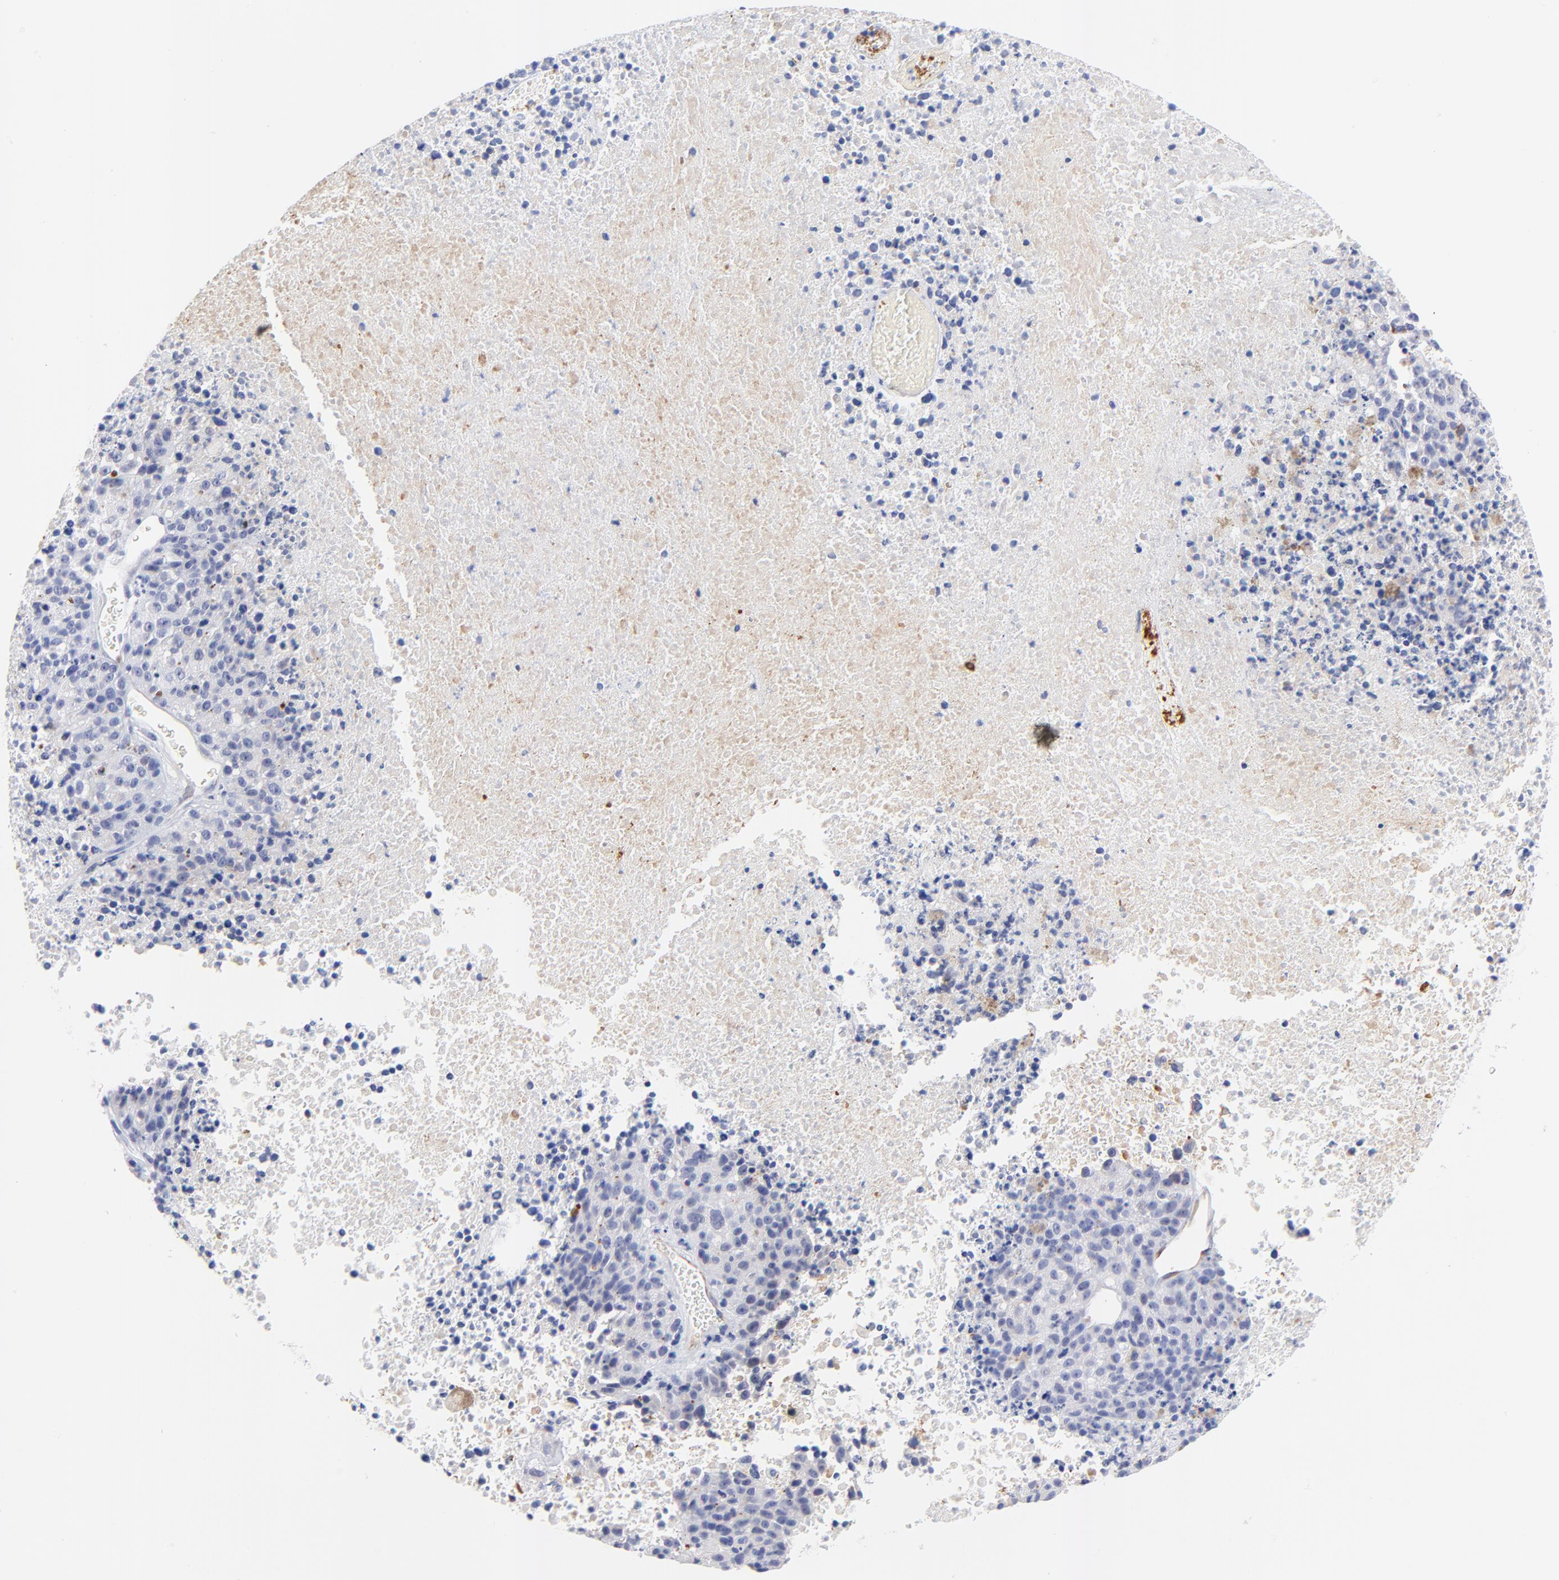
{"staining": {"intensity": "negative", "quantity": "none", "location": "none"}, "tissue": "melanoma", "cell_type": "Tumor cells", "image_type": "cancer", "snomed": [{"axis": "morphology", "description": "Malignant melanoma, Metastatic site"}, {"axis": "topography", "description": "Cerebral cortex"}], "caption": "Tumor cells are negative for brown protein staining in malignant melanoma (metastatic site).", "gene": "FAM117B", "patient": {"sex": "female", "age": 52}}